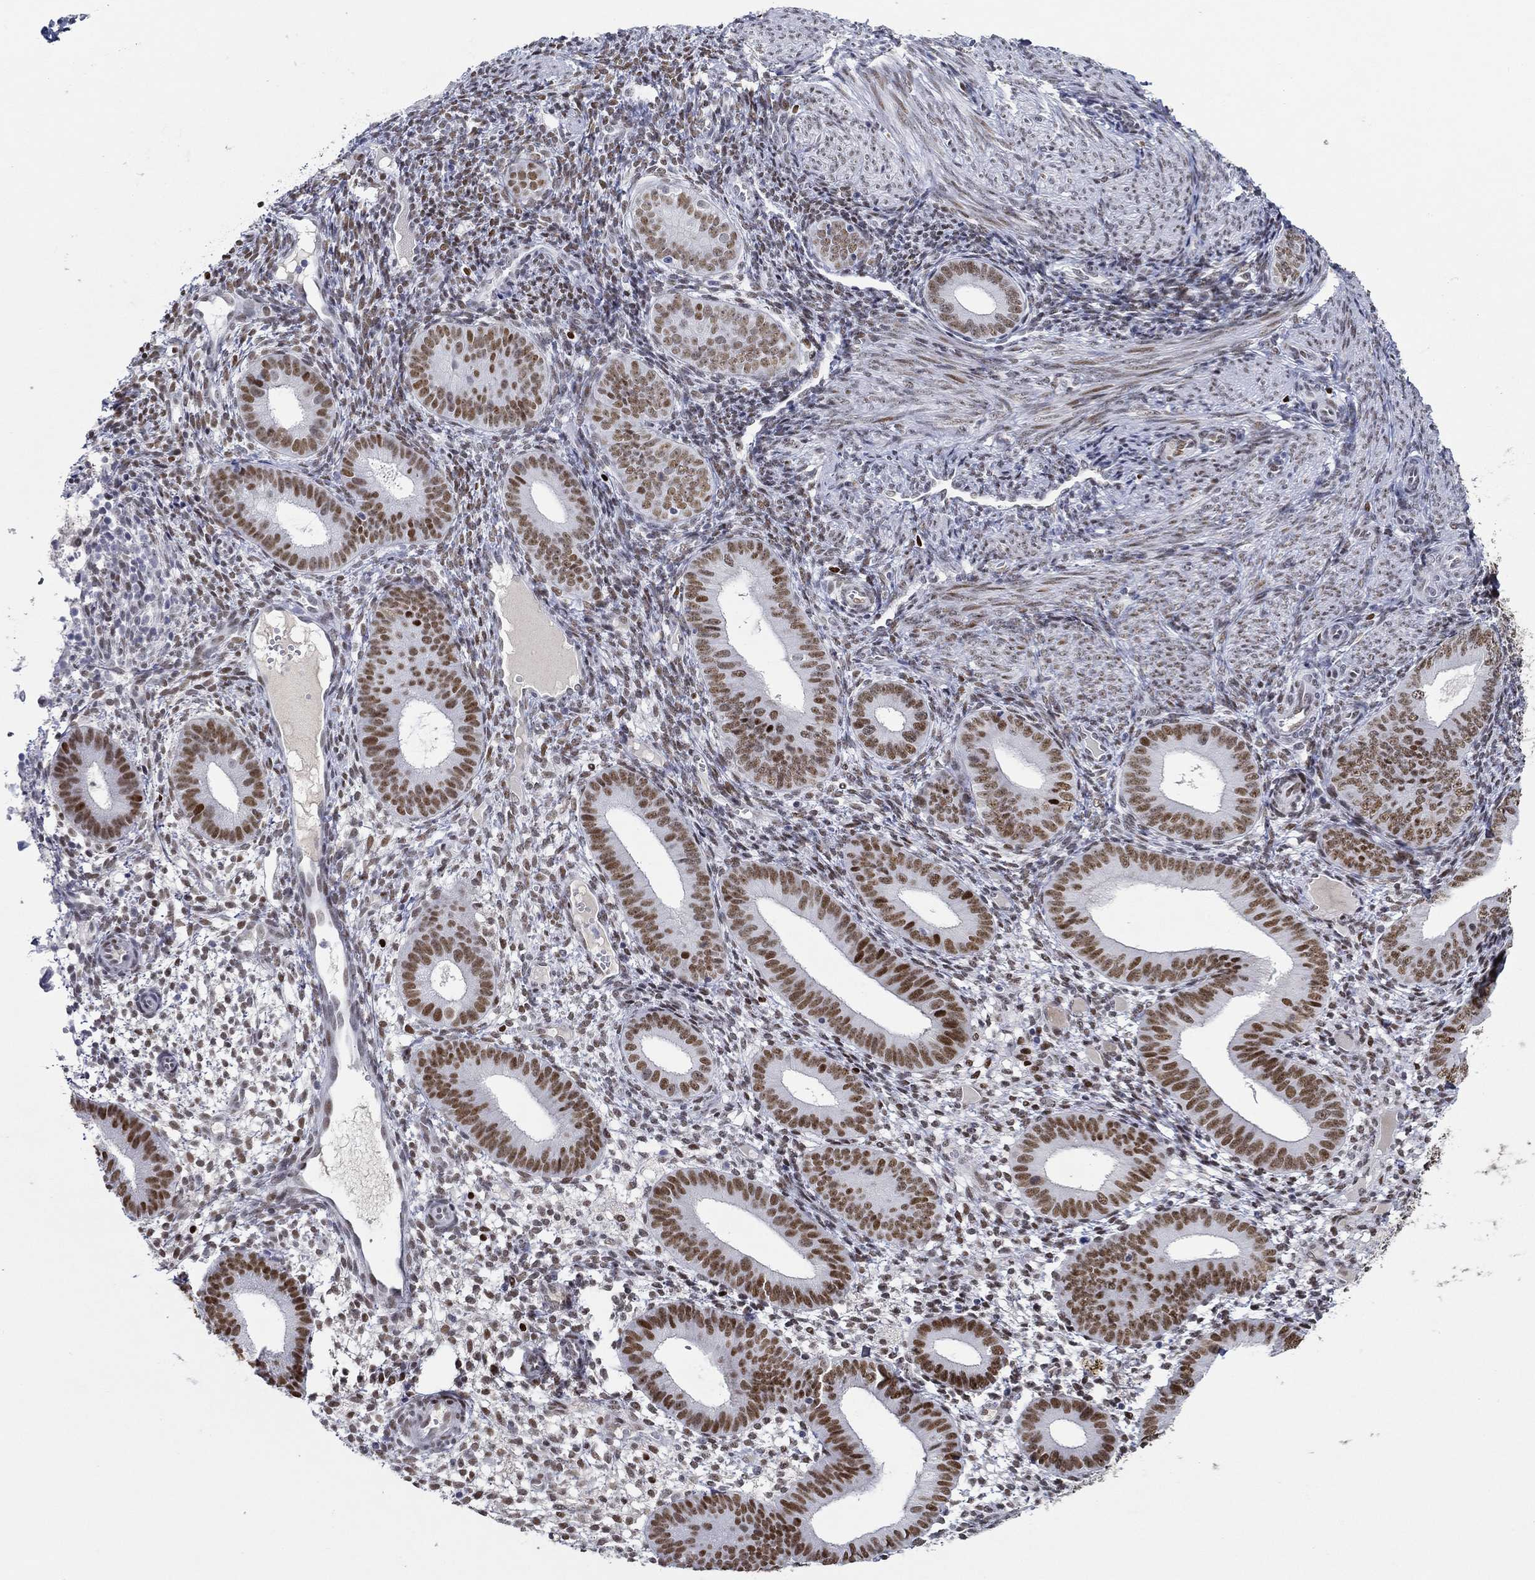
{"staining": {"intensity": "moderate", "quantity": "<25%", "location": "nuclear"}, "tissue": "endometrium", "cell_type": "Cells in endometrial stroma", "image_type": "normal", "snomed": [{"axis": "morphology", "description": "Normal tissue, NOS"}, {"axis": "topography", "description": "Endometrium"}], "caption": "Unremarkable endometrium exhibits moderate nuclear staining in approximately <25% of cells in endometrial stroma.", "gene": "GATA2", "patient": {"sex": "female", "age": 39}}